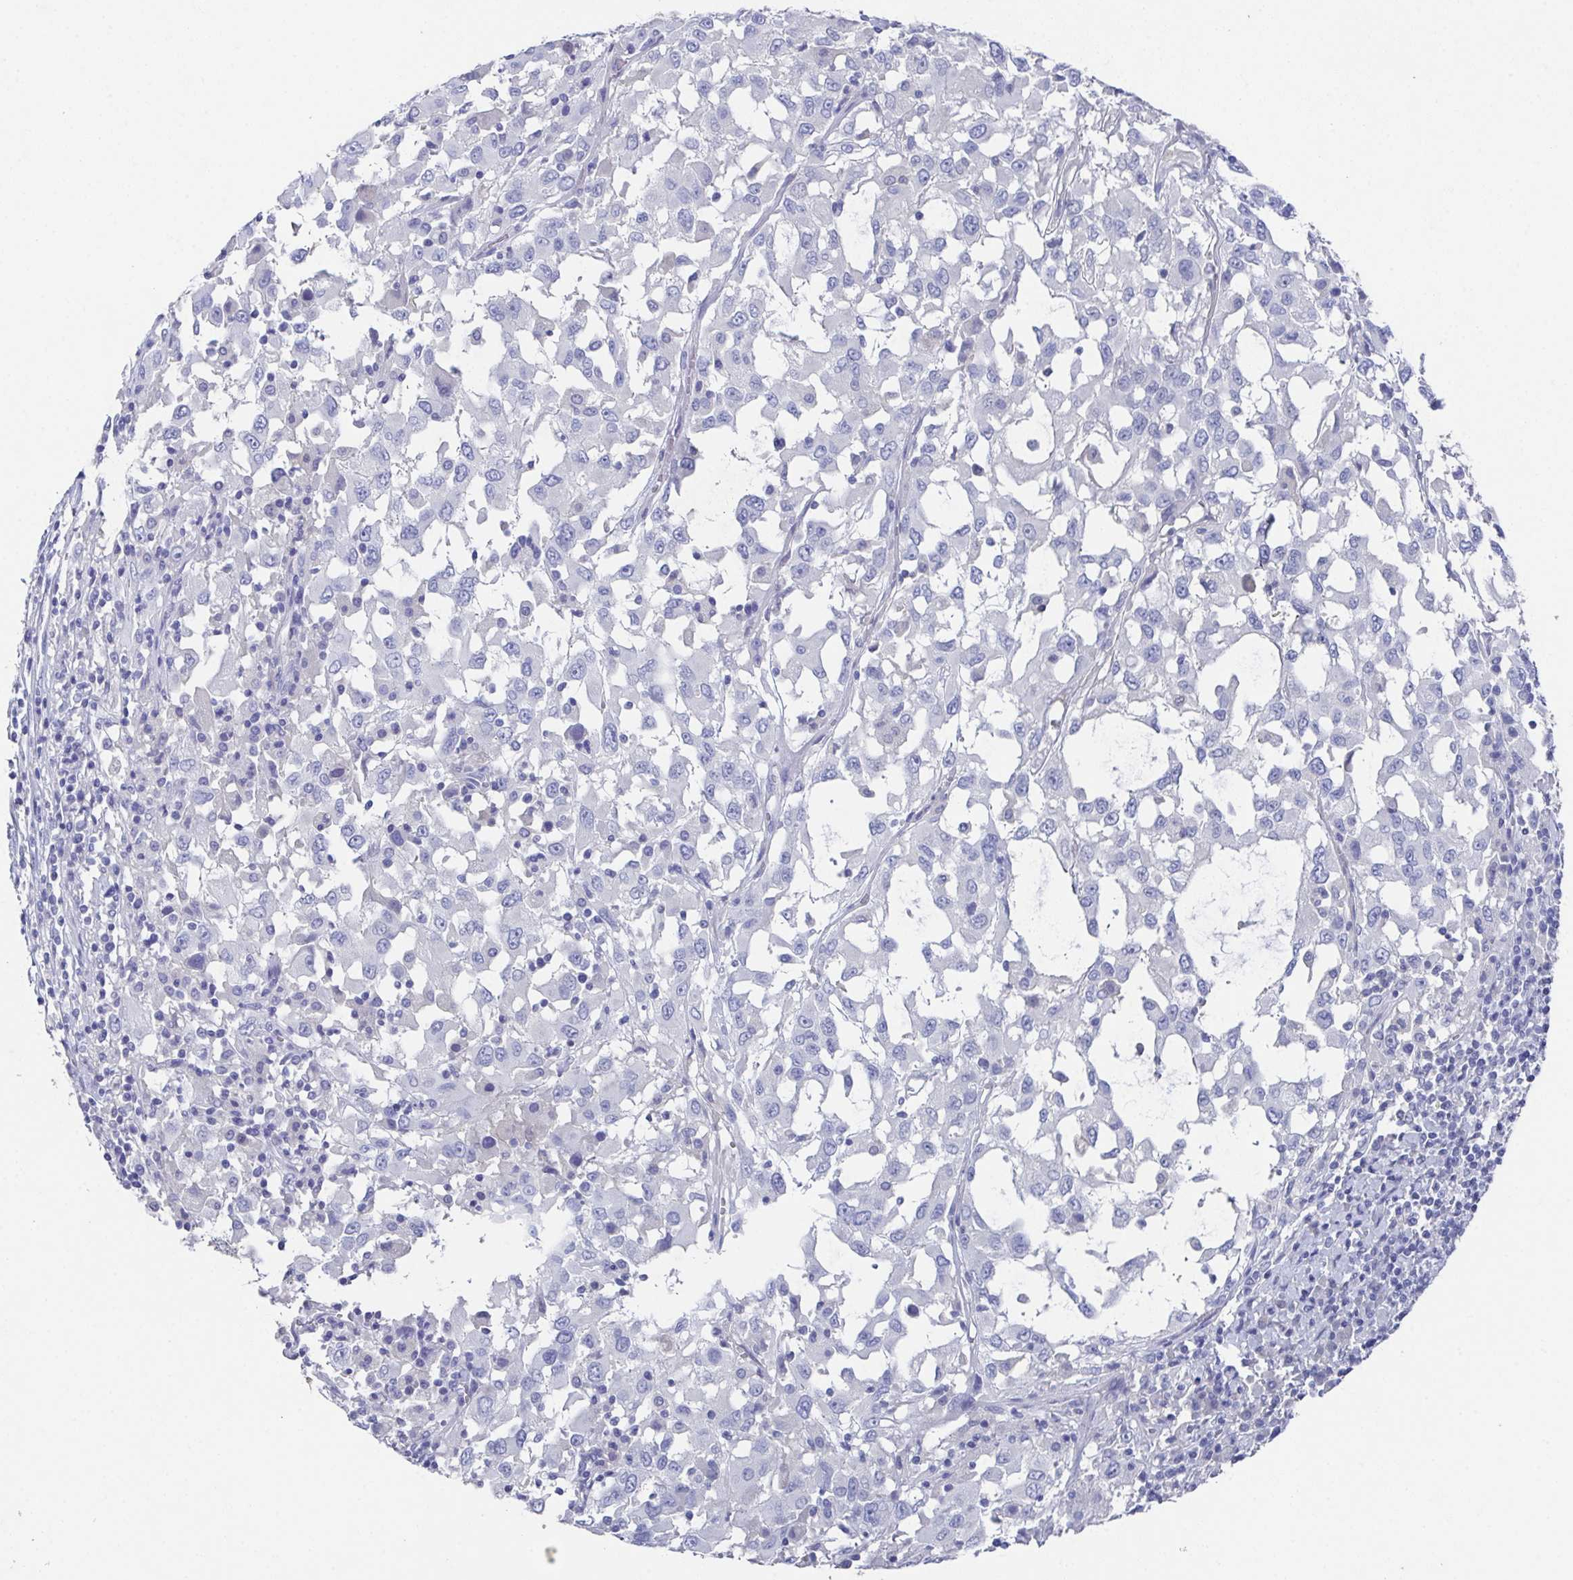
{"staining": {"intensity": "negative", "quantity": "none", "location": "none"}, "tissue": "melanoma", "cell_type": "Tumor cells", "image_type": "cancer", "snomed": [{"axis": "morphology", "description": "Malignant melanoma, Metastatic site"}, {"axis": "topography", "description": "Soft tissue"}], "caption": "A high-resolution photomicrograph shows immunohistochemistry staining of malignant melanoma (metastatic site), which exhibits no significant expression in tumor cells.", "gene": "SSC4D", "patient": {"sex": "male", "age": 50}}